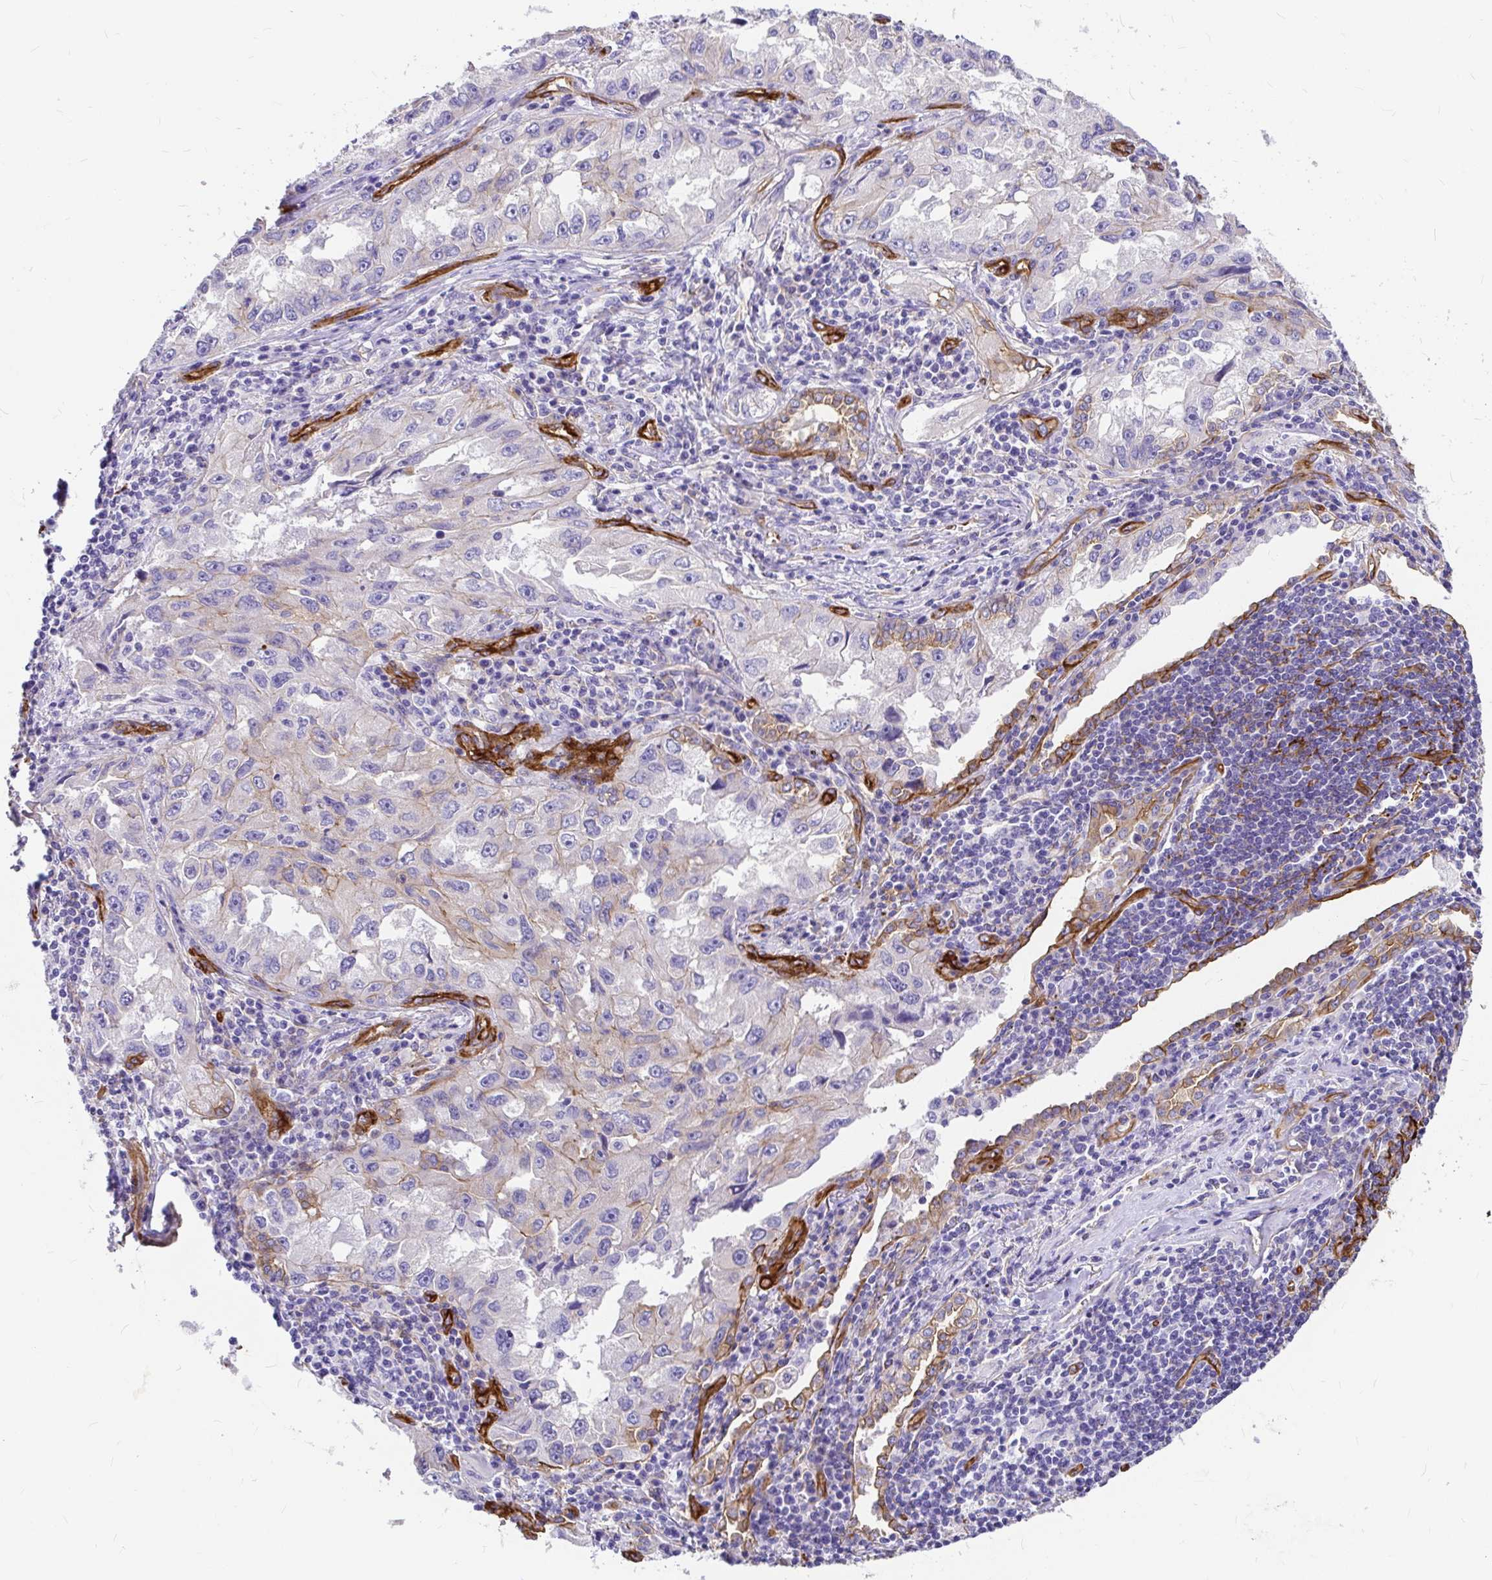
{"staining": {"intensity": "weak", "quantity": "<25%", "location": "cytoplasmic/membranous"}, "tissue": "lung cancer", "cell_type": "Tumor cells", "image_type": "cancer", "snomed": [{"axis": "morphology", "description": "Adenocarcinoma, NOS"}, {"axis": "topography", "description": "Lung"}], "caption": "This photomicrograph is of adenocarcinoma (lung) stained with immunohistochemistry (IHC) to label a protein in brown with the nuclei are counter-stained blue. There is no staining in tumor cells. Brightfield microscopy of immunohistochemistry (IHC) stained with DAB (3,3'-diaminobenzidine) (brown) and hematoxylin (blue), captured at high magnification.", "gene": "MYO1B", "patient": {"sex": "female", "age": 73}}